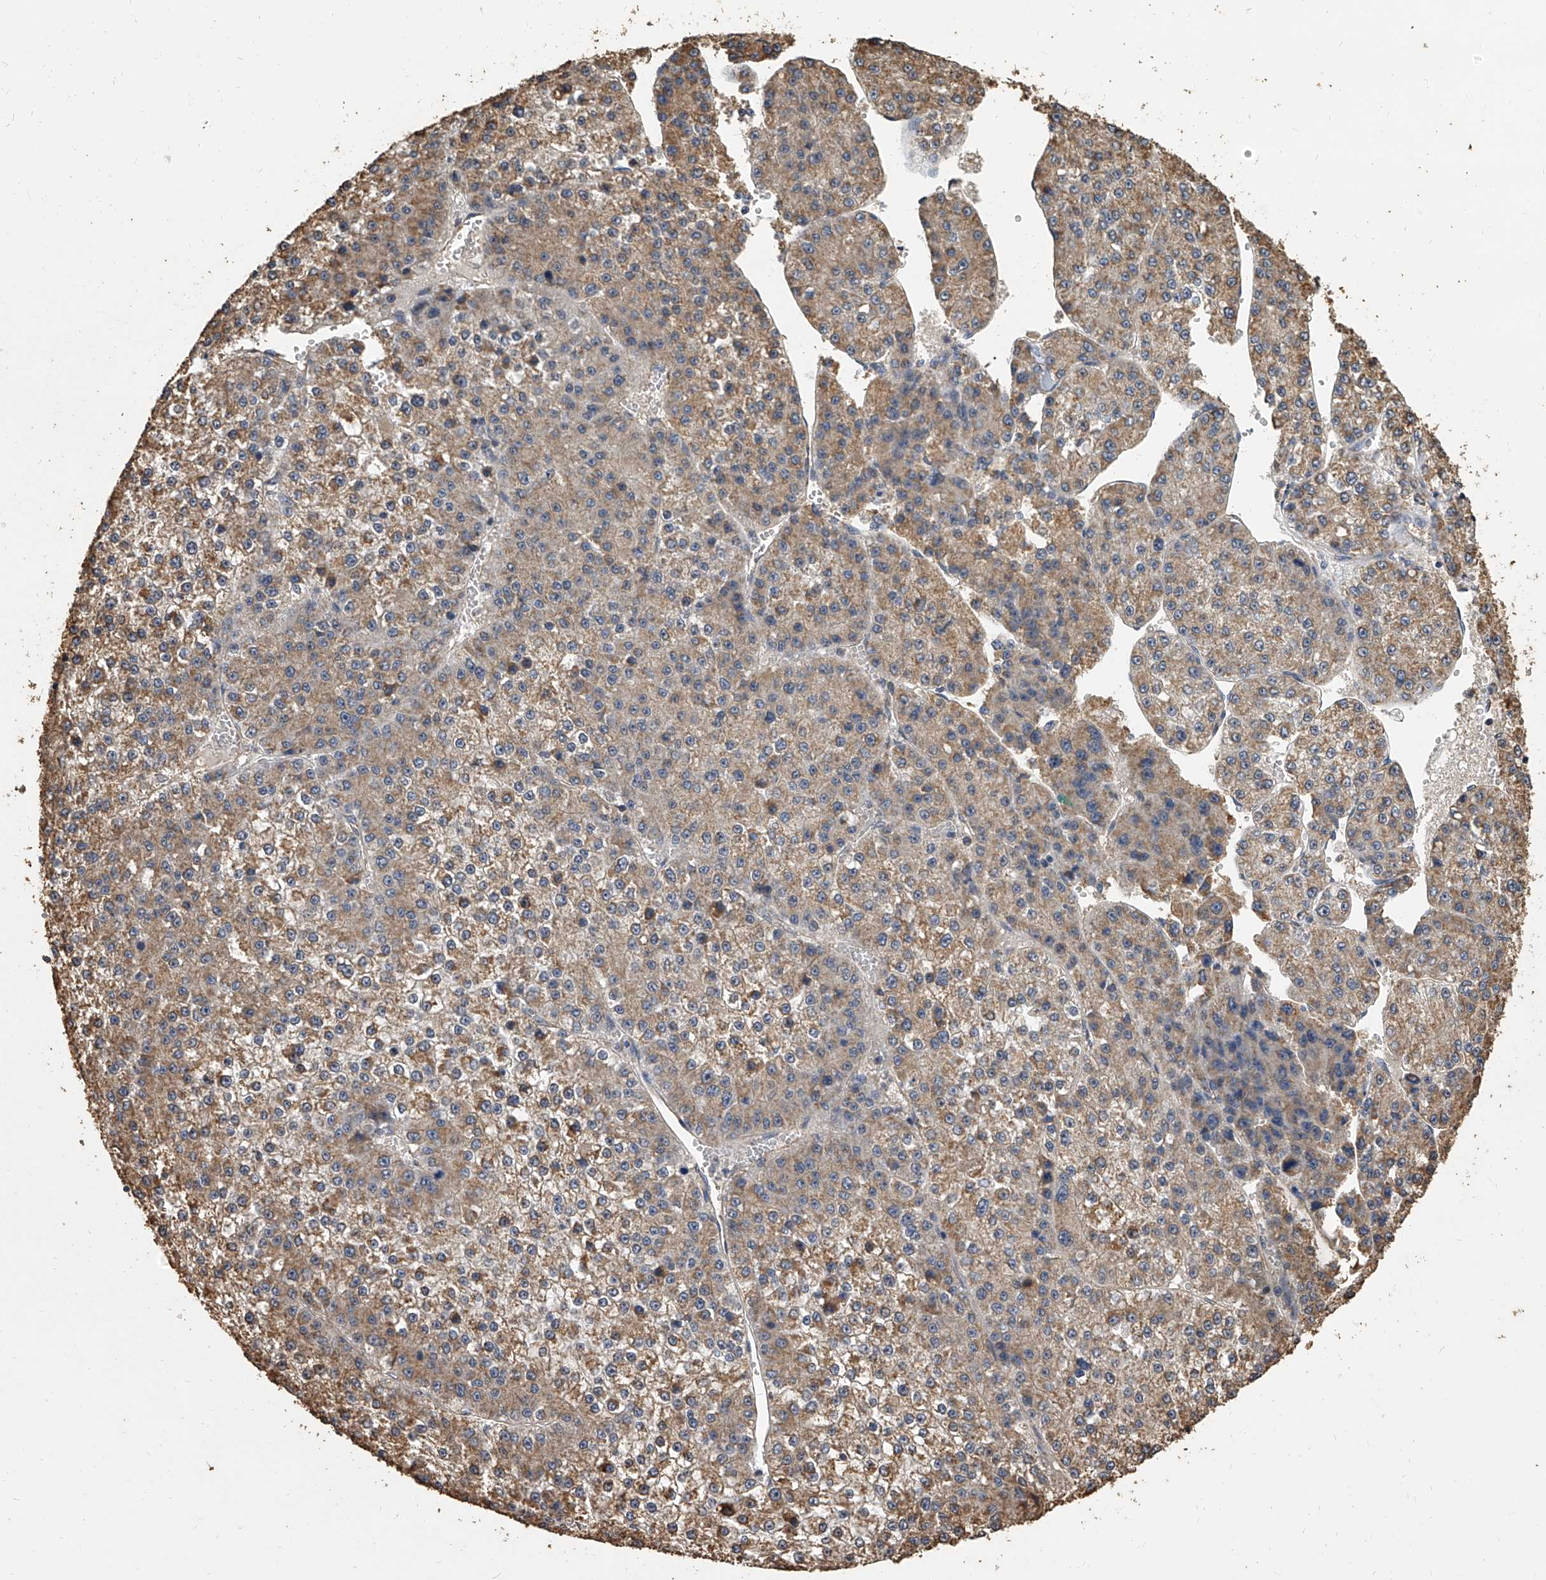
{"staining": {"intensity": "moderate", "quantity": ">75%", "location": "cytoplasmic/membranous"}, "tissue": "liver cancer", "cell_type": "Tumor cells", "image_type": "cancer", "snomed": [{"axis": "morphology", "description": "Carcinoma, Hepatocellular, NOS"}, {"axis": "topography", "description": "Liver"}], "caption": "Immunohistochemical staining of human liver hepatocellular carcinoma reveals medium levels of moderate cytoplasmic/membranous protein staining in about >75% of tumor cells. The staining was performed using DAB (3,3'-diaminobenzidine) to visualize the protein expression in brown, while the nuclei were stained in blue with hematoxylin (Magnification: 20x).", "gene": "MRPL28", "patient": {"sex": "female", "age": 73}}